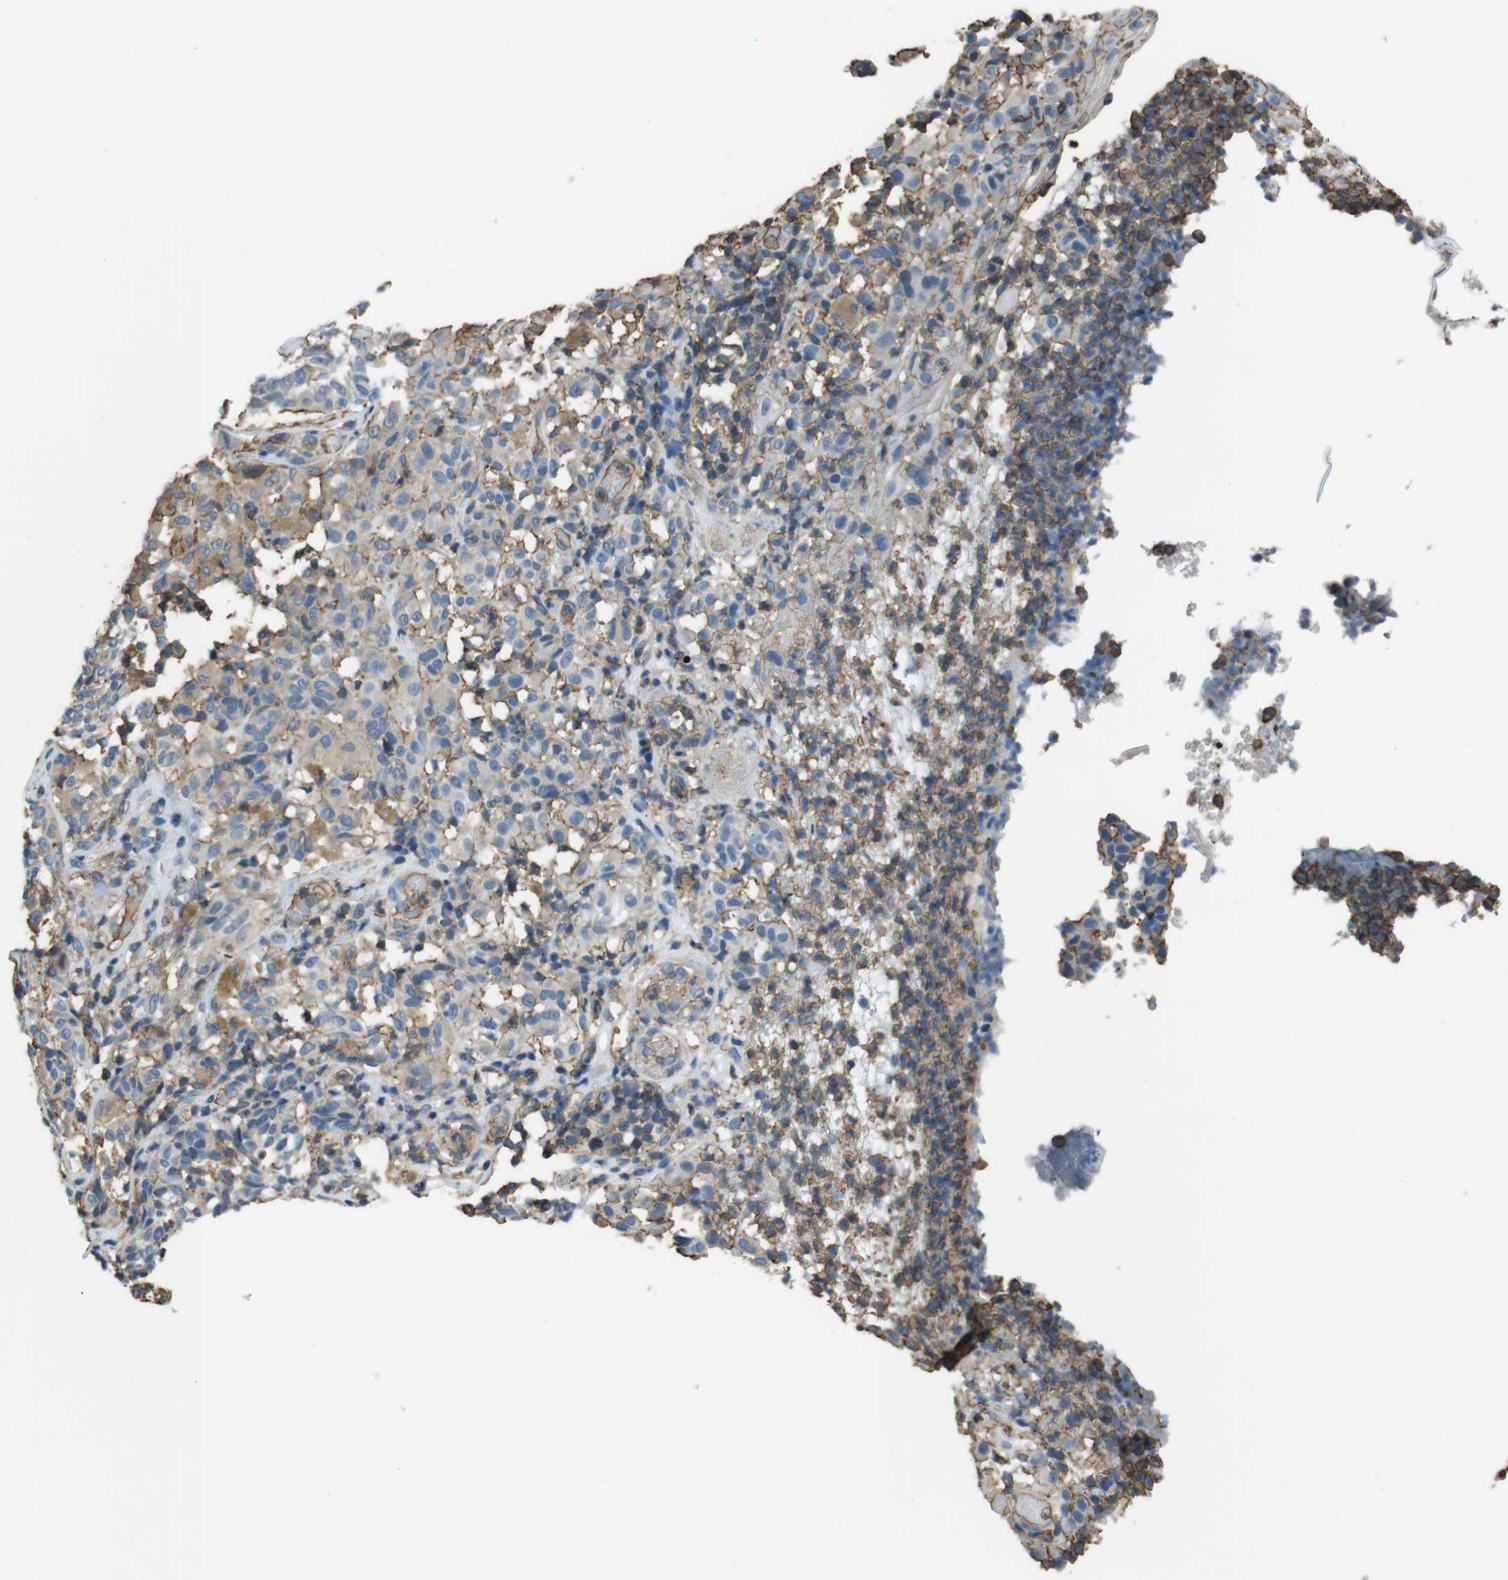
{"staining": {"intensity": "weak", "quantity": "25%-75%", "location": "cytoplasmic/membranous"}, "tissue": "melanoma", "cell_type": "Tumor cells", "image_type": "cancer", "snomed": [{"axis": "morphology", "description": "Malignant melanoma, NOS"}, {"axis": "topography", "description": "Skin"}], "caption": "Protein expression analysis of melanoma demonstrates weak cytoplasmic/membranous expression in approximately 25%-75% of tumor cells.", "gene": "FCAR", "patient": {"sex": "female", "age": 46}}